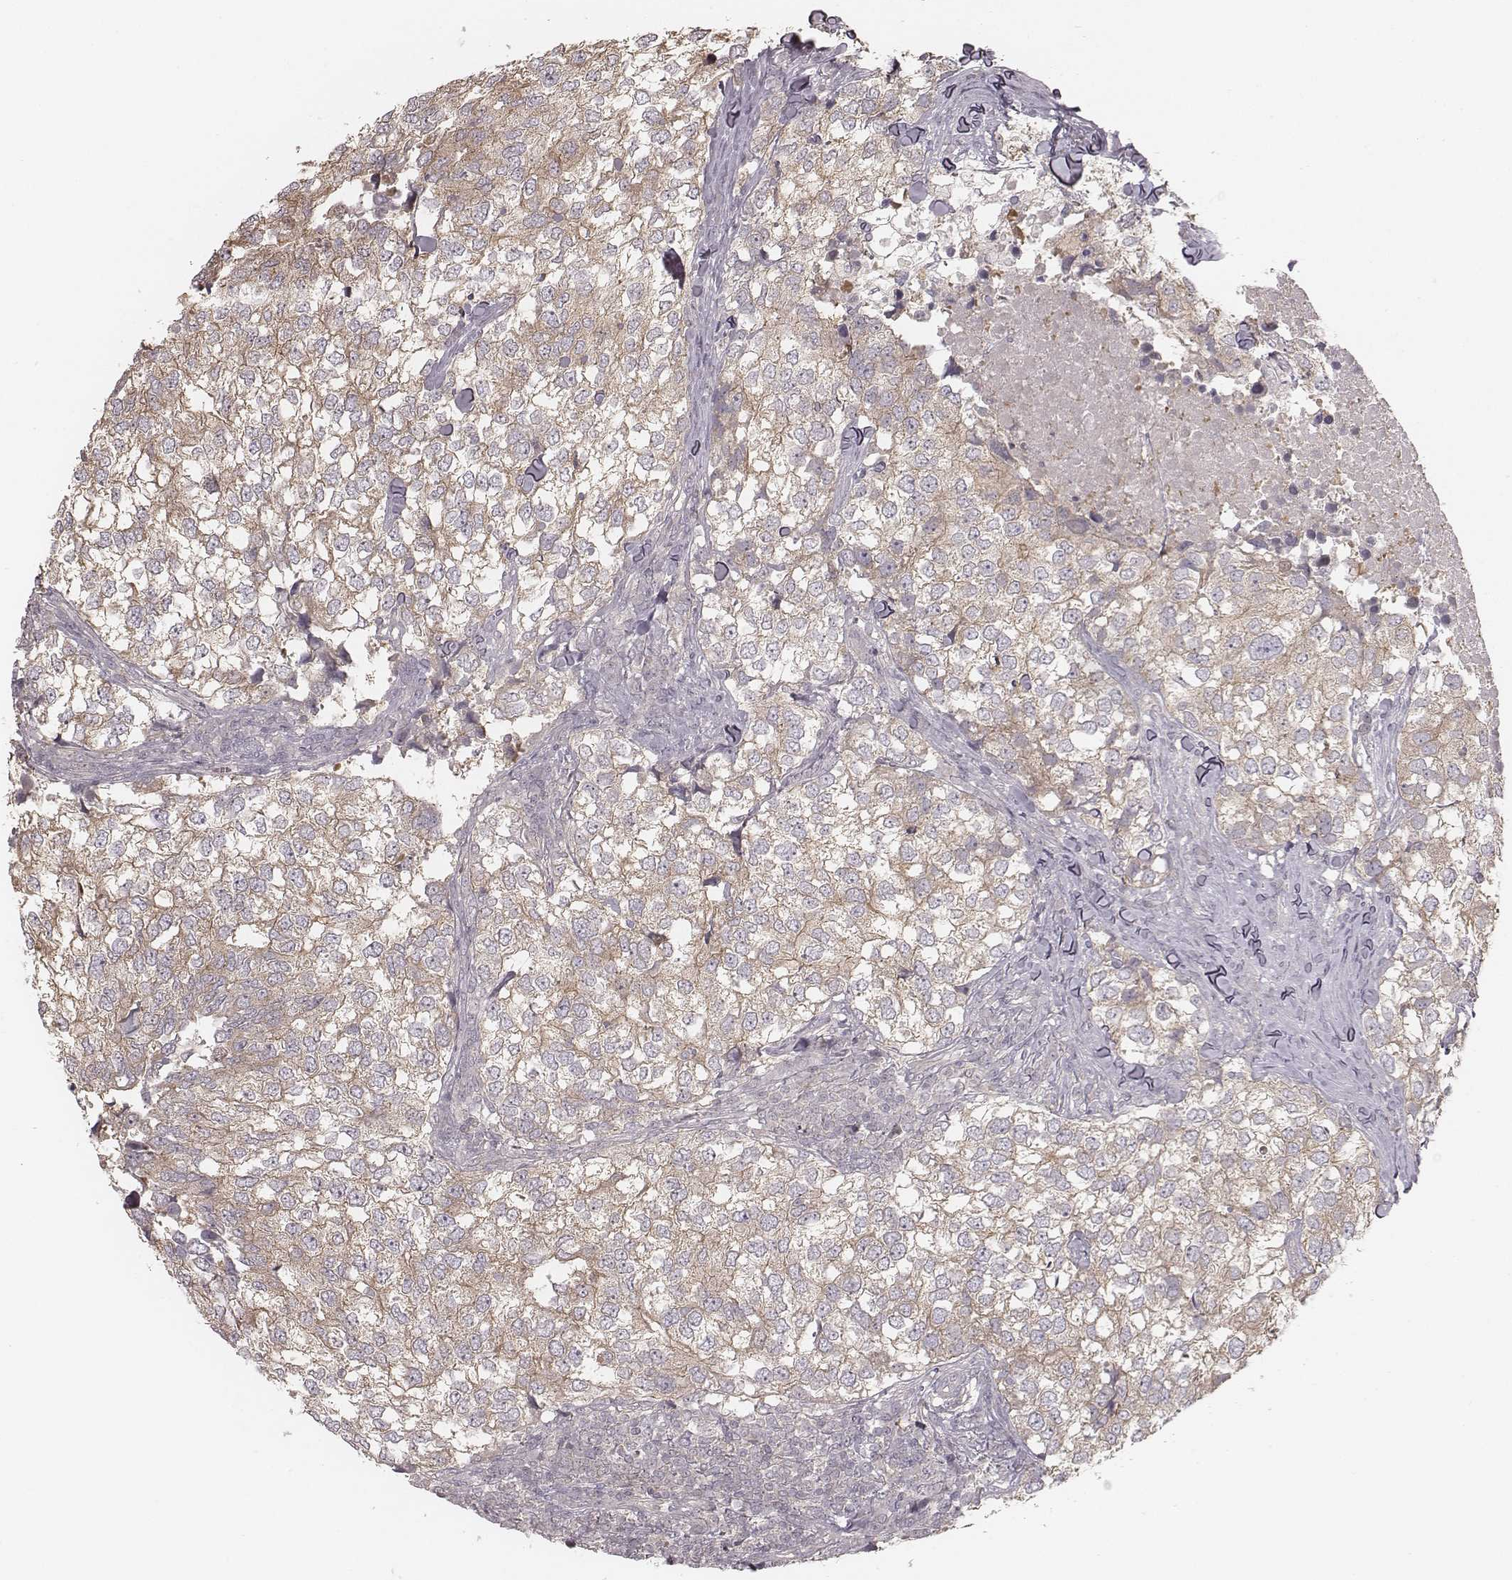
{"staining": {"intensity": "weak", "quantity": ">75%", "location": "cytoplasmic/membranous"}, "tissue": "breast cancer", "cell_type": "Tumor cells", "image_type": "cancer", "snomed": [{"axis": "morphology", "description": "Duct carcinoma"}, {"axis": "topography", "description": "Breast"}], "caption": "This is a histology image of immunohistochemistry (IHC) staining of breast infiltrating ductal carcinoma, which shows weak staining in the cytoplasmic/membranous of tumor cells.", "gene": "TDRD5", "patient": {"sex": "female", "age": 30}}